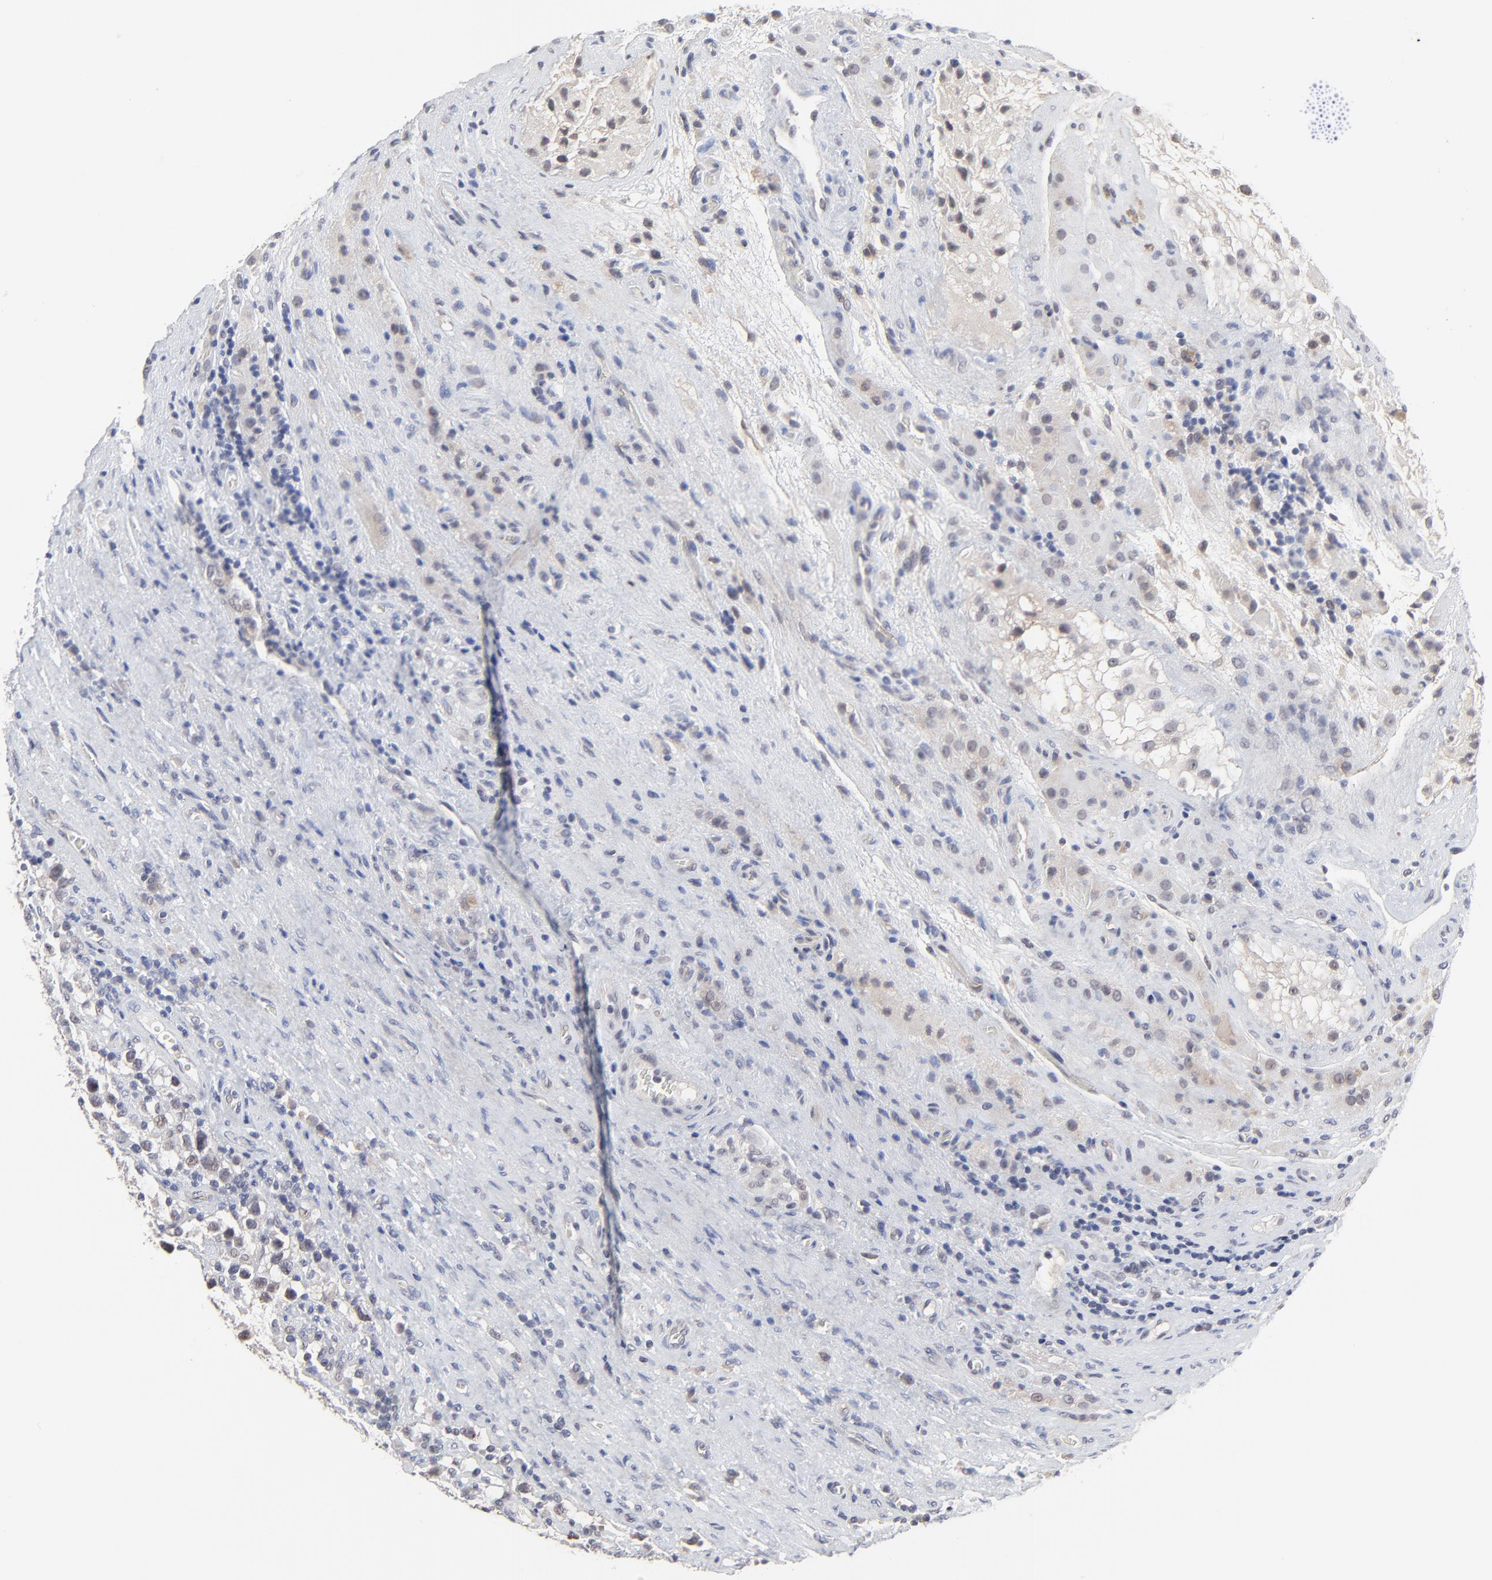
{"staining": {"intensity": "negative", "quantity": "none", "location": "none"}, "tissue": "testis cancer", "cell_type": "Tumor cells", "image_type": "cancer", "snomed": [{"axis": "morphology", "description": "Seminoma, NOS"}, {"axis": "topography", "description": "Testis"}], "caption": "Immunohistochemical staining of human seminoma (testis) exhibits no significant staining in tumor cells.", "gene": "FAM199X", "patient": {"sex": "male", "age": 43}}